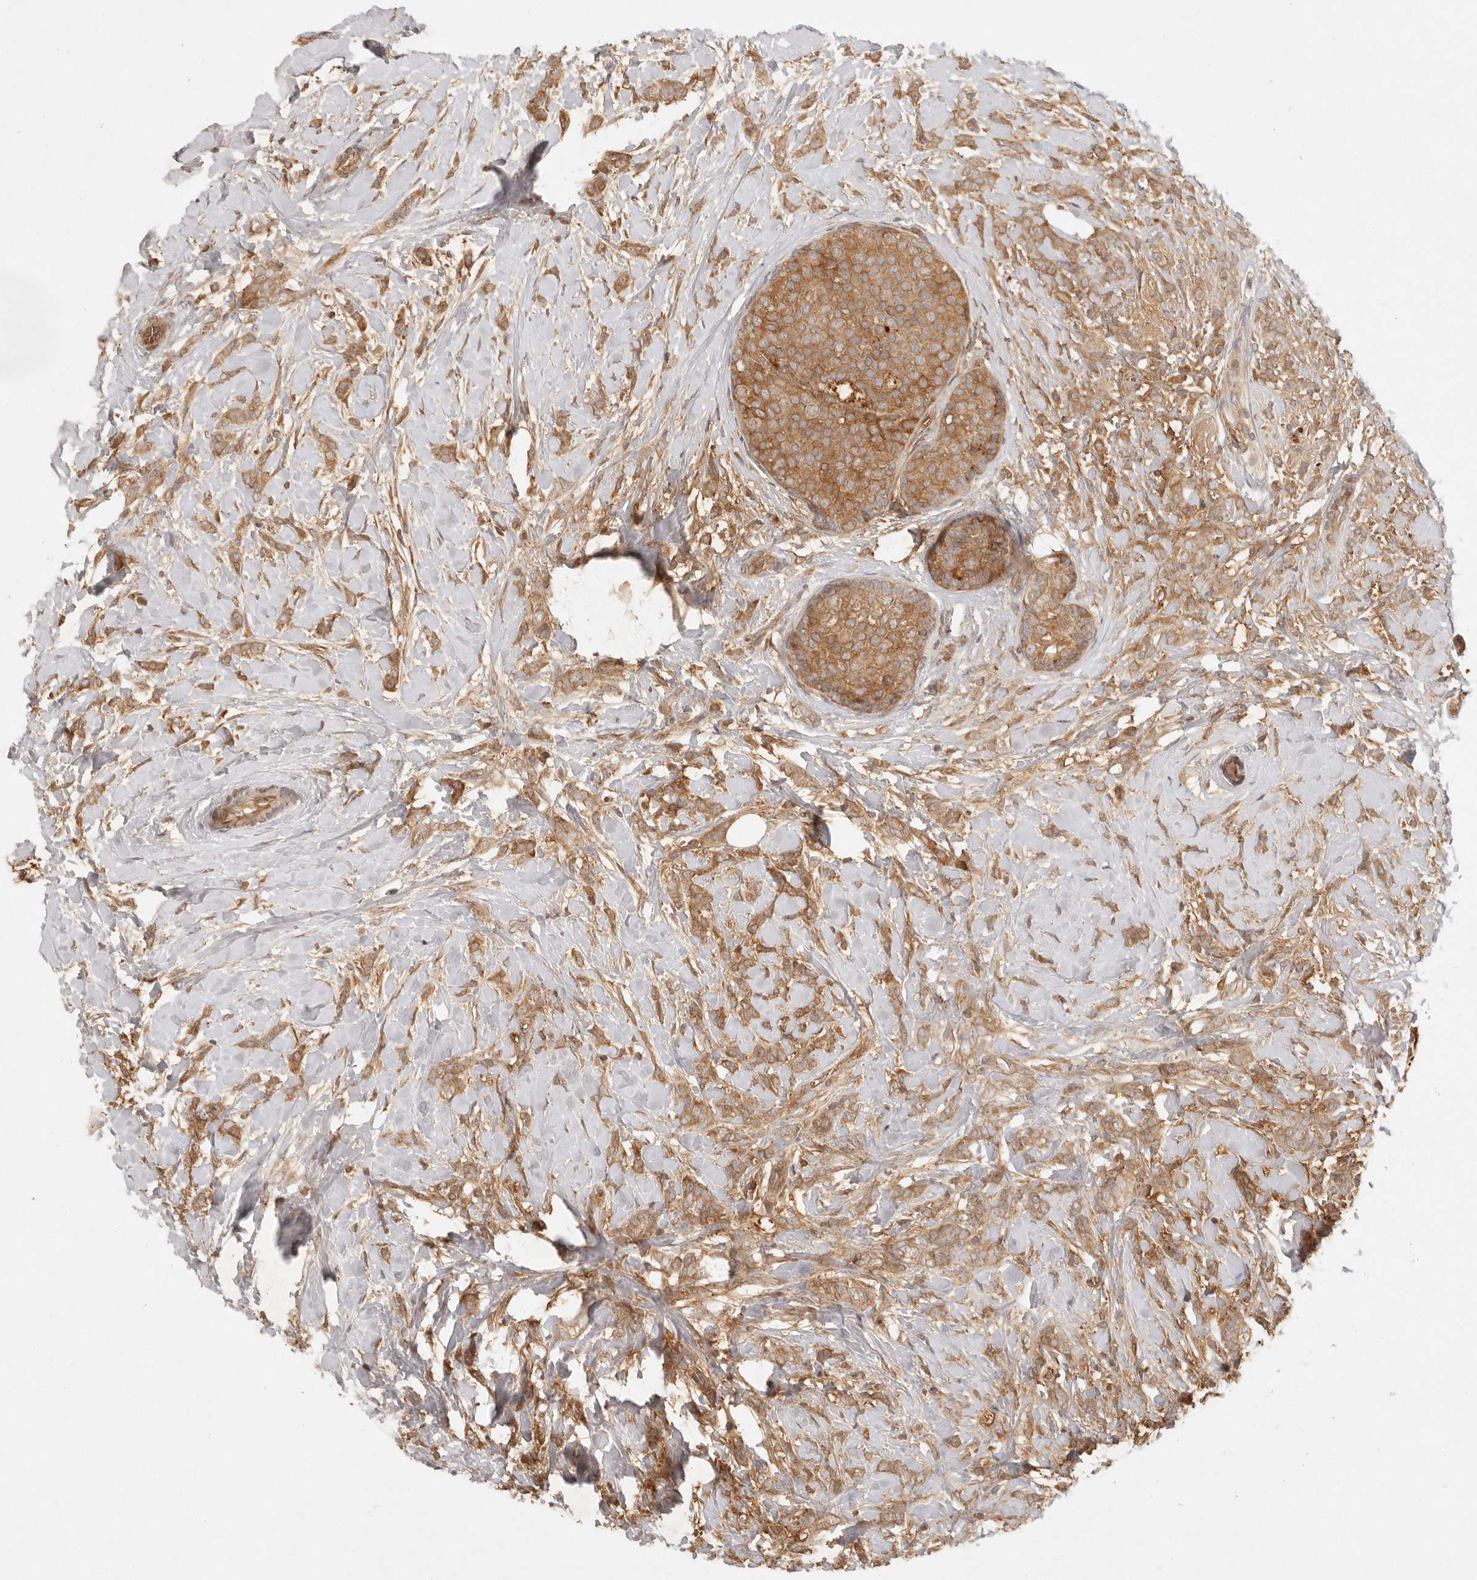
{"staining": {"intensity": "moderate", "quantity": ">75%", "location": "cytoplasmic/membranous"}, "tissue": "breast cancer", "cell_type": "Tumor cells", "image_type": "cancer", "snomed": [{"axis": "morphology", "description": "Lobular carcinoma, in situ"}, {"axis": "morphology", "description": "Lobular carcinoma"}, {"axis": "topography", "description": "Breast"}], "caption": "IHC staining of breast cancer (lobular carcinoma), which displays medium levels of moderate cytoplasmic/membranous staining in about >75% of tumor cells indicating moderate cytoplasmic/membranous protein expression. The staining was performed using DAB (brown) for protein detection and nuclei were counterstained in hematoxylin (blue).", "gene": "ANKRD61", "patient": {"sex": "female", "age": 41}}